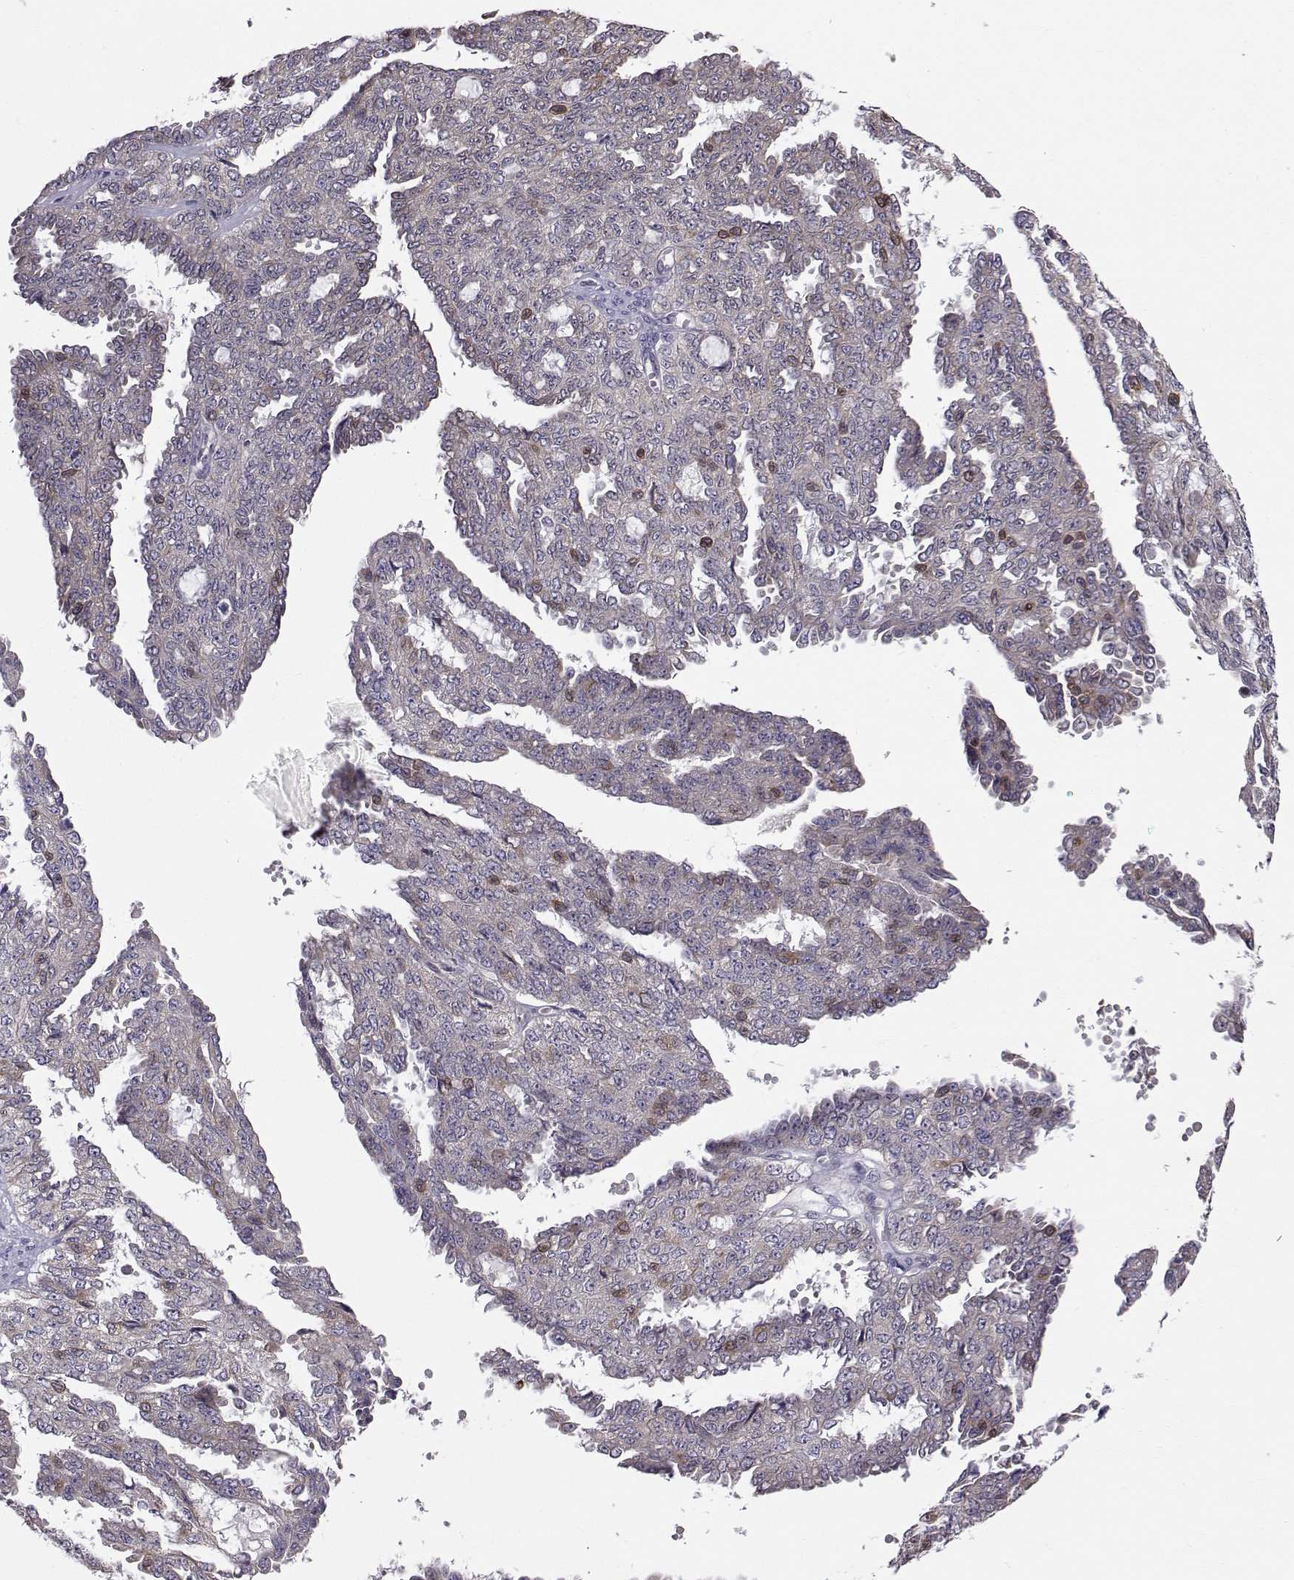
{"staining": {"intensity": "negative", "quantity": "none", "location": "none"}, "tissue": "ovarian cancer", "cell_type": "Tumor cells", "image_type": "cancer", "snomed": [{"axis": "morphology", "description": "Cystadenocarcinoma, serous, NOS"}, {"axis": "topography", "description": "Ovary"}], "caption": "Tumor cells are negative for protein expression in human ovarian cancer (serous cystadenocarcinoma).", "gene": "PEX5L", "patient": {"sex": "female", "age": 71}}